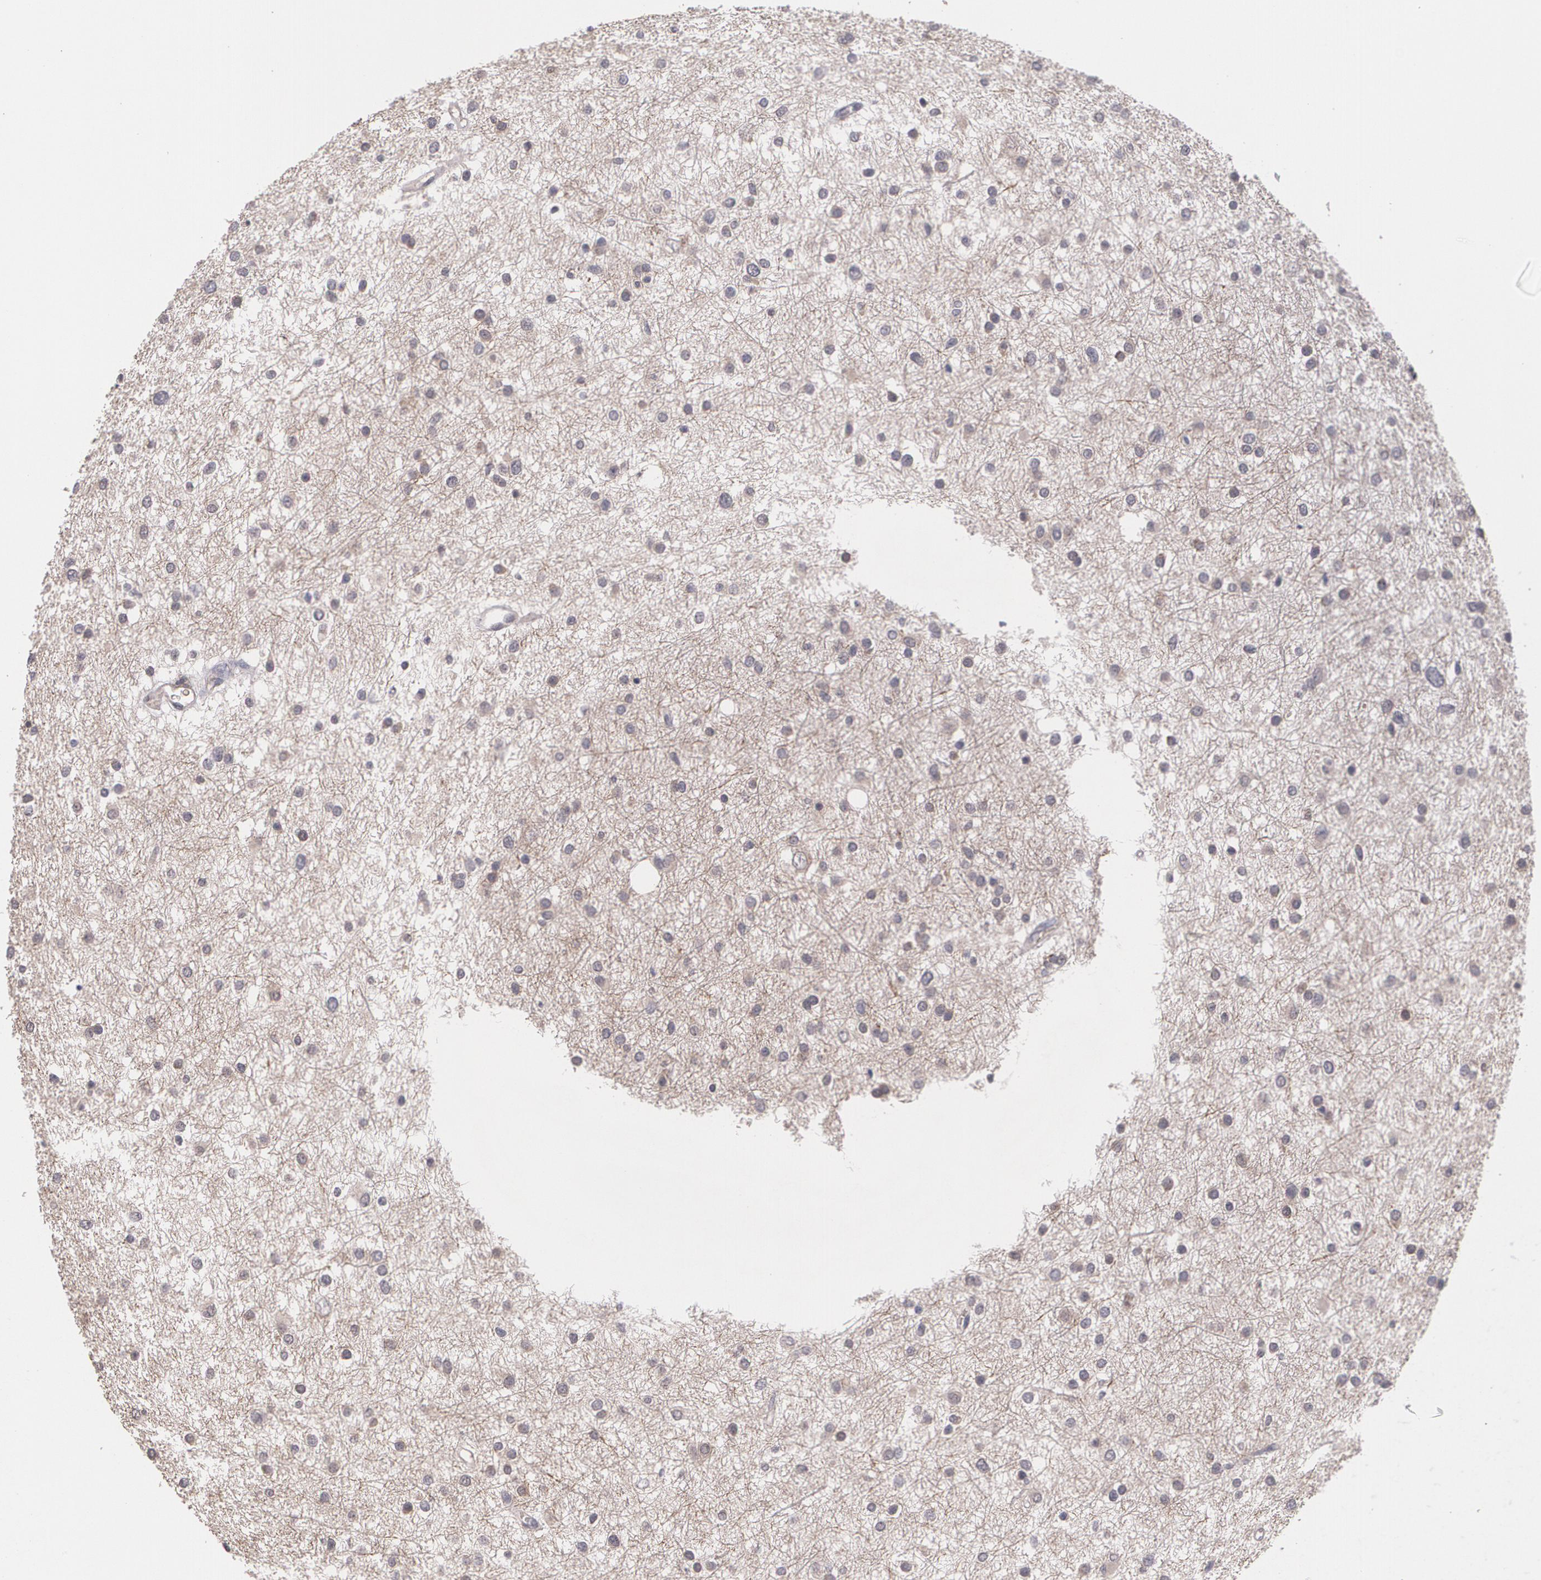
{"staining": {"intensity": "negative", "quantity": "none", "location": "none"}, "tissue": "glioma", "cell_type": "Tumor cells", "image_type": "cancer", "snomed": [{"axis": "morphology", "description": "Glioma, malignant, Low grade"}, {"axis": "topography", "description": "Brain"}], "caption": "Malignant glioma (low-grade) stained for a protein using IHC shows no staining tumor cells.", "gene": "IFNGR2", "patient": {"sex": "female", "age": 36}}